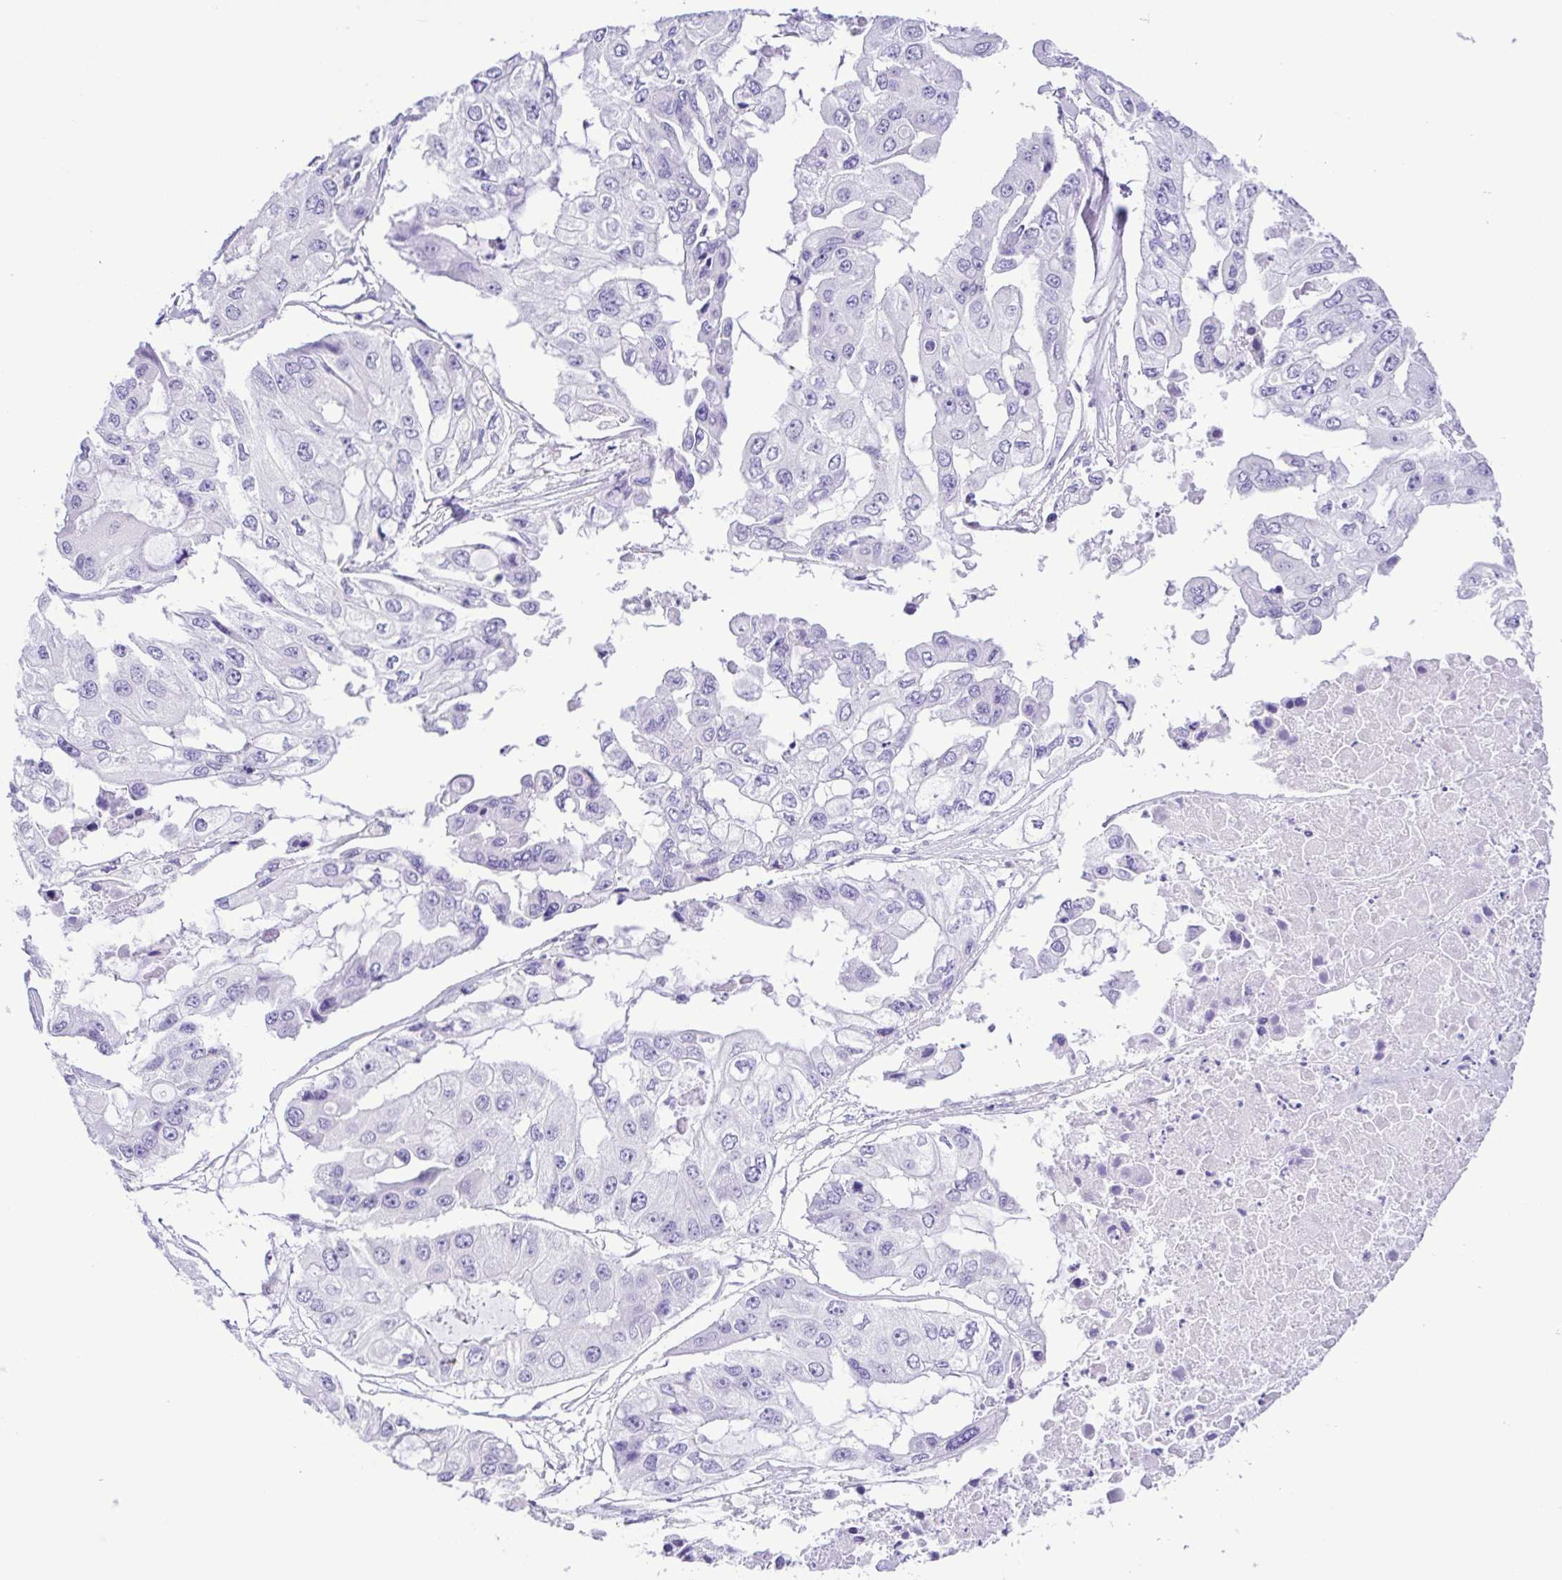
{"staining": {"intensity": "negative", "quantity": "none", "location": "none"}, "tissue": "ovarian cancer", "cell_type": "Tumor cells", "image_type": "cancer", "snomed": [{"axis": "morphology", "description": "Cystadenocarcinoma, serous, NOS"}, {"axis": "topography", "description": "Ovary"}], "caption": "This is an IHC micrograph of human ovarian cancer. There is no positivity in tumor cells.", "gene": "CASP14", "patient": {"sex": "female", "age": 56}}